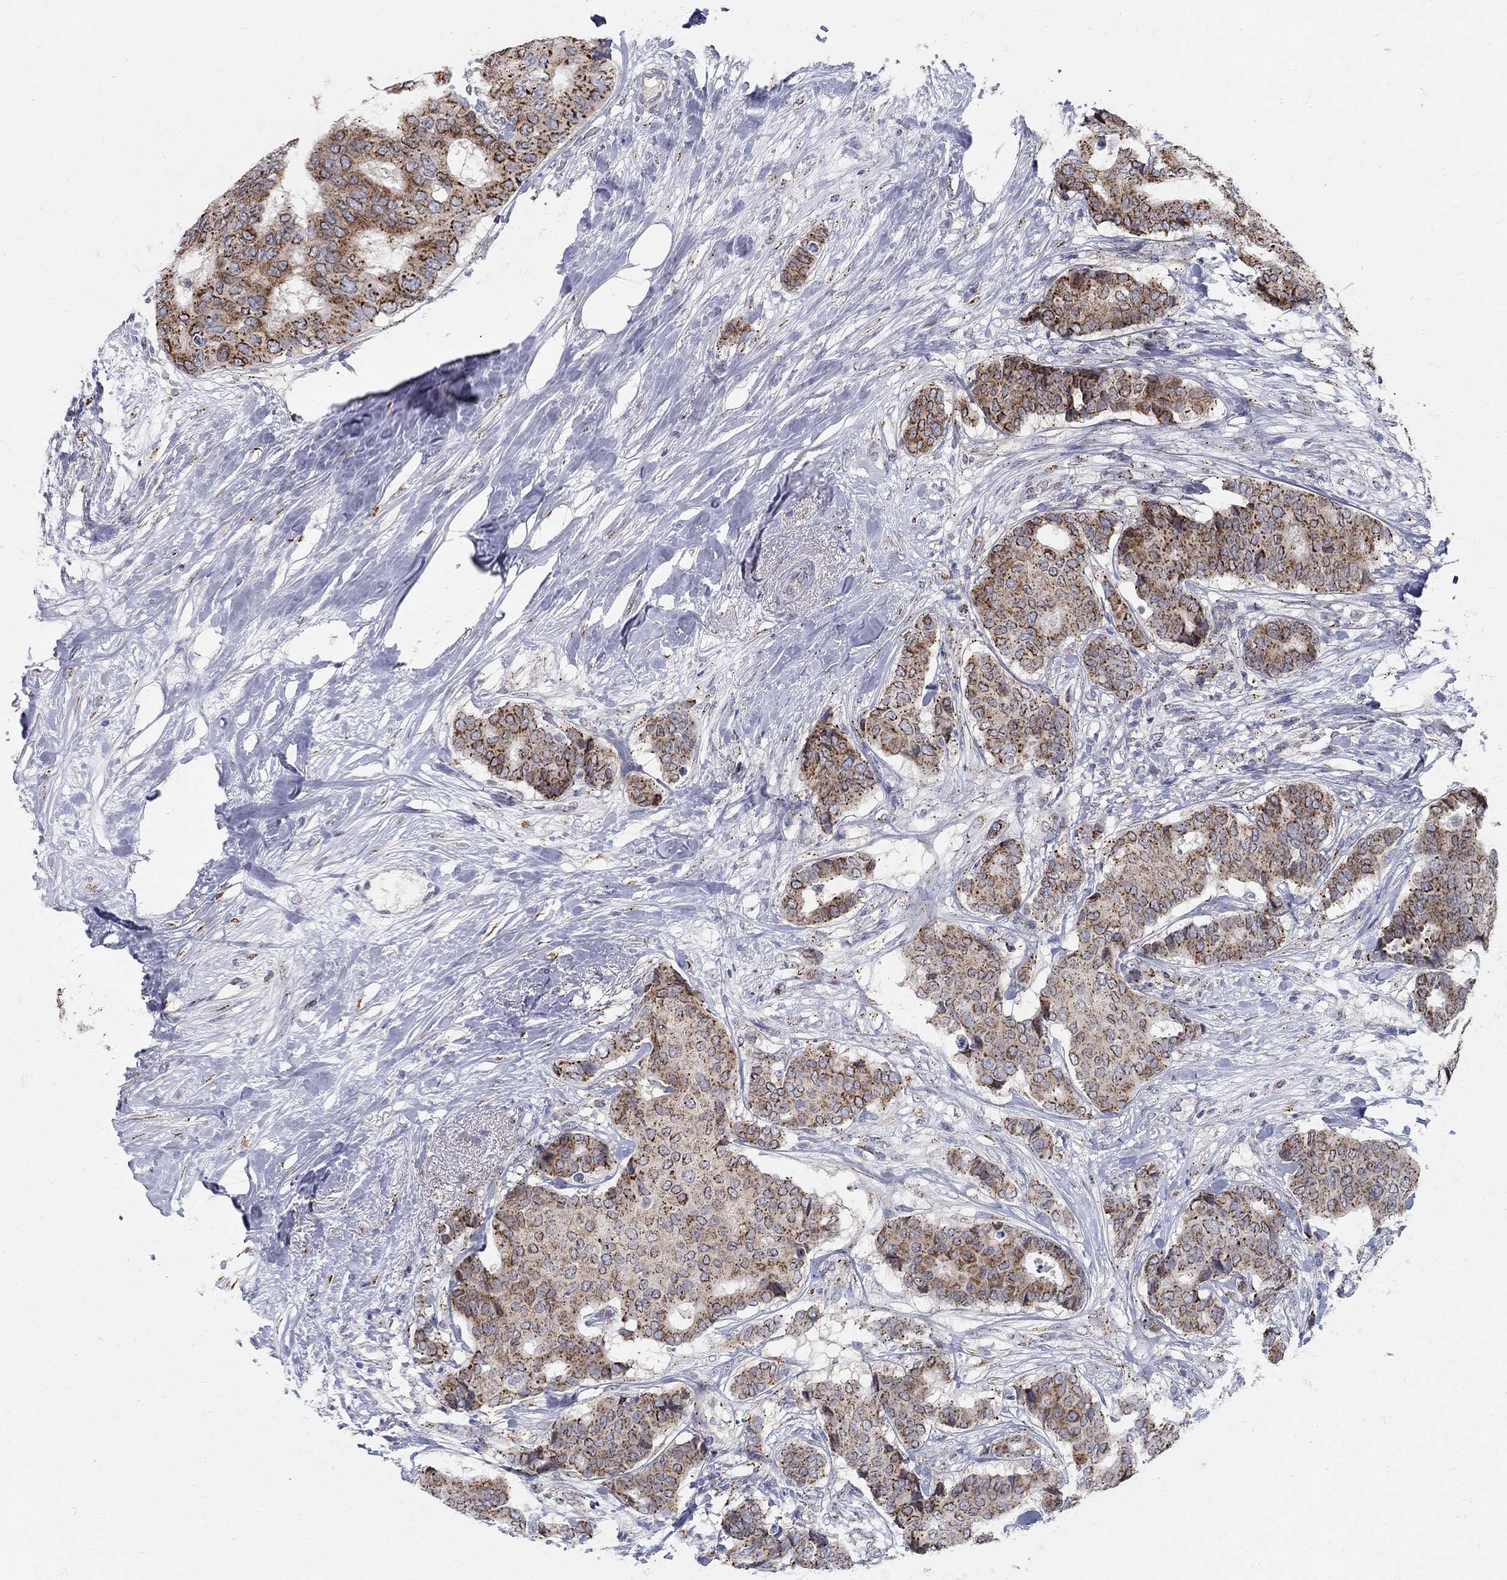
{"staining": {"intensity": "strong", "quantity": "25%-75%", "location": "cytoplasmic/membranous"}, "tissue": "breast cancer", "cell_type": "Tumor cells", "image_type": "cancer", "snomed": [{"axis": "morphology", "description": "Duct carcinoma"}, {"axis": "topography", "description": "Breast"}], "caption": "Breast cancer stained with a brown dye demonstrates strong cytoplasmic/membranous positive expression in about 25%-75% of tumor cells.", "gene": "PANK3", "patient": {"sex": "female", "age": 75}}